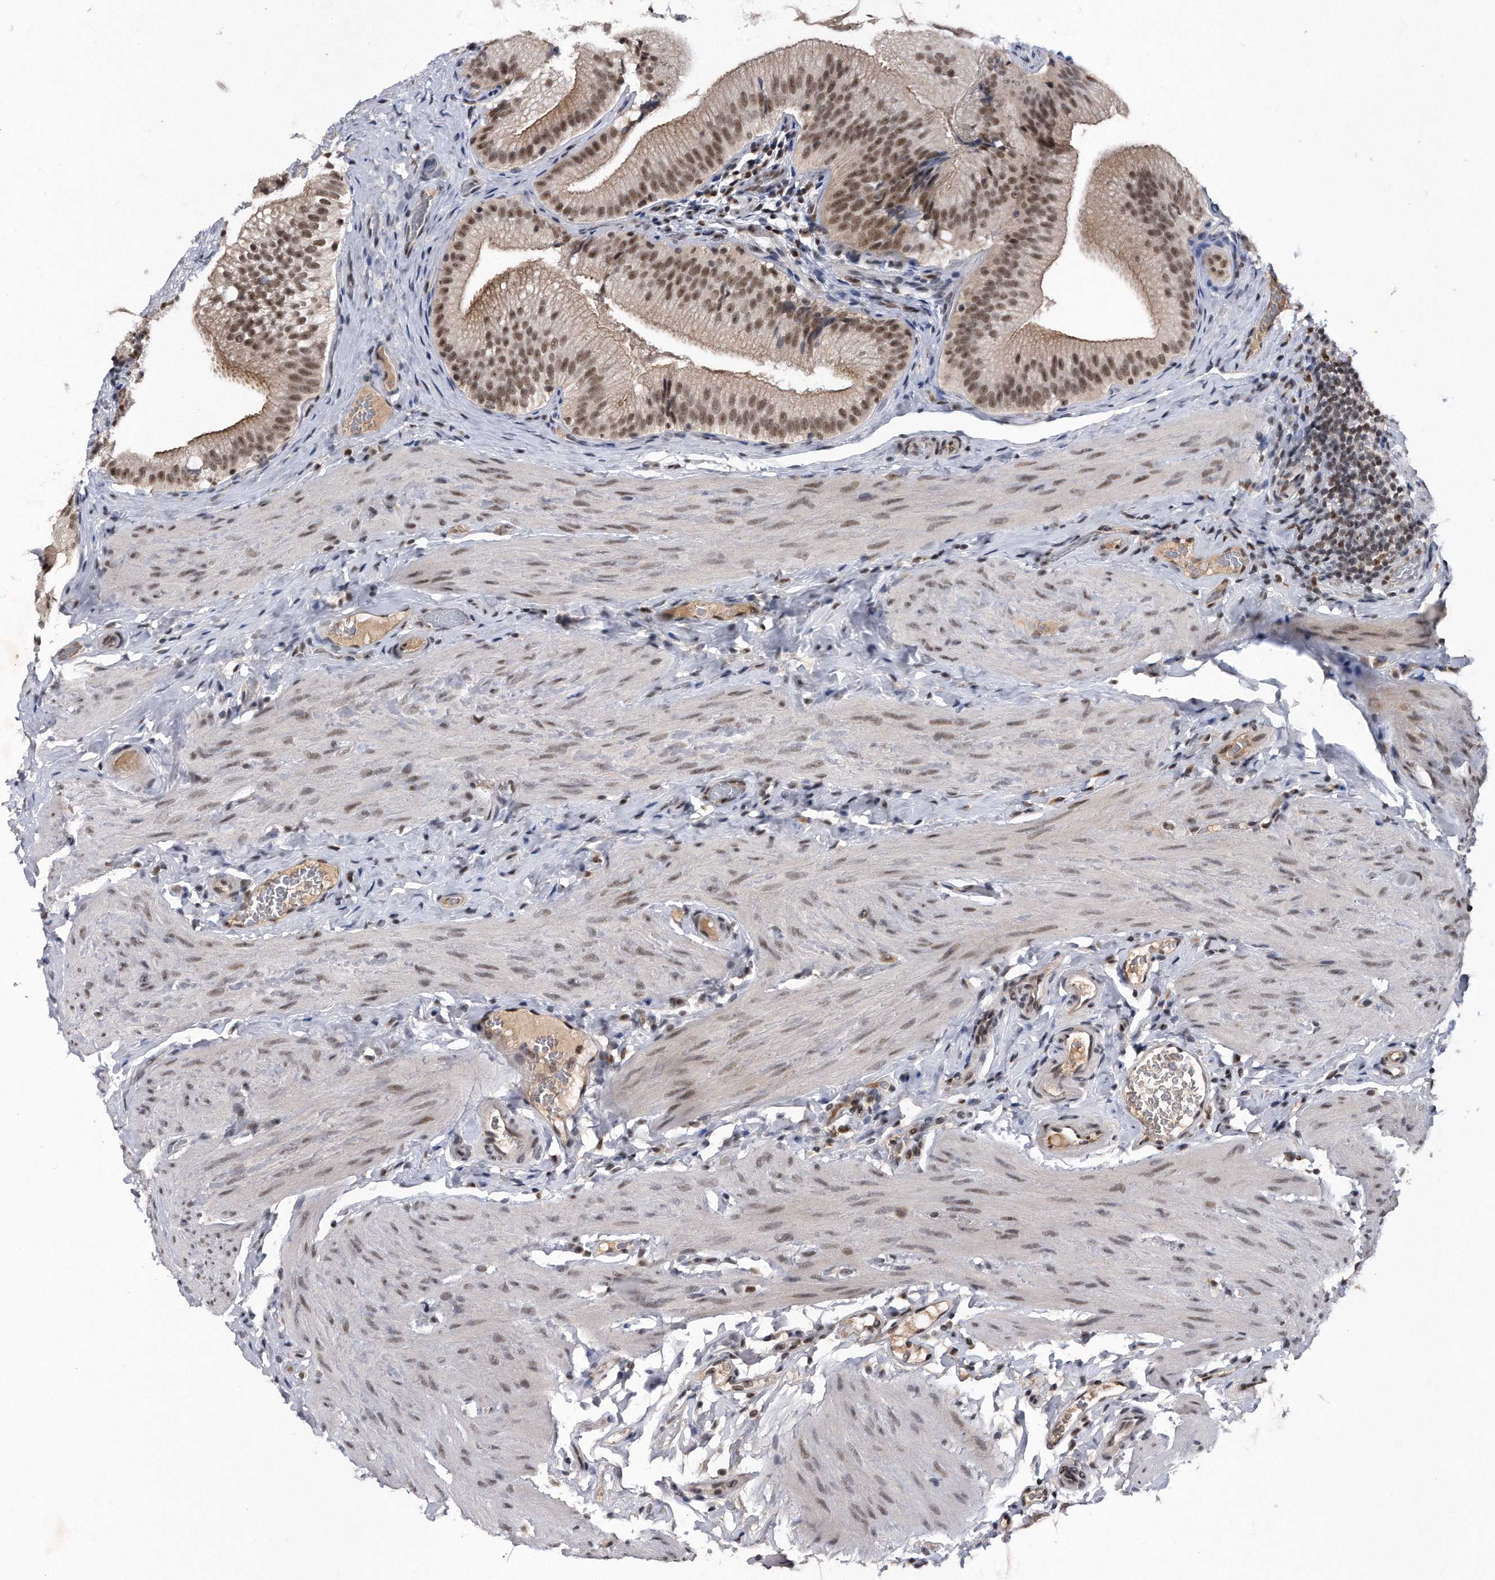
{"staining": {"intensity": "moderate", "quantity": ">75%", "location": "nuclear"}, "tissue": "gallbladder", "cell_type": "Glandular cells", "image_type": "normal", "snomed": [{"axis": "morphology", "description": "Normal tissue, NOS"}, {"axis": "topography", "description": "Gallbladder"}], "caption": "This micrograph shows IHC staining of normal human gallbladder, with medium moderate nuclear expression in approximately >75% of glandular cells.", "gene": "VIRMA", "patient": {"sex": "female", "age": 30}}